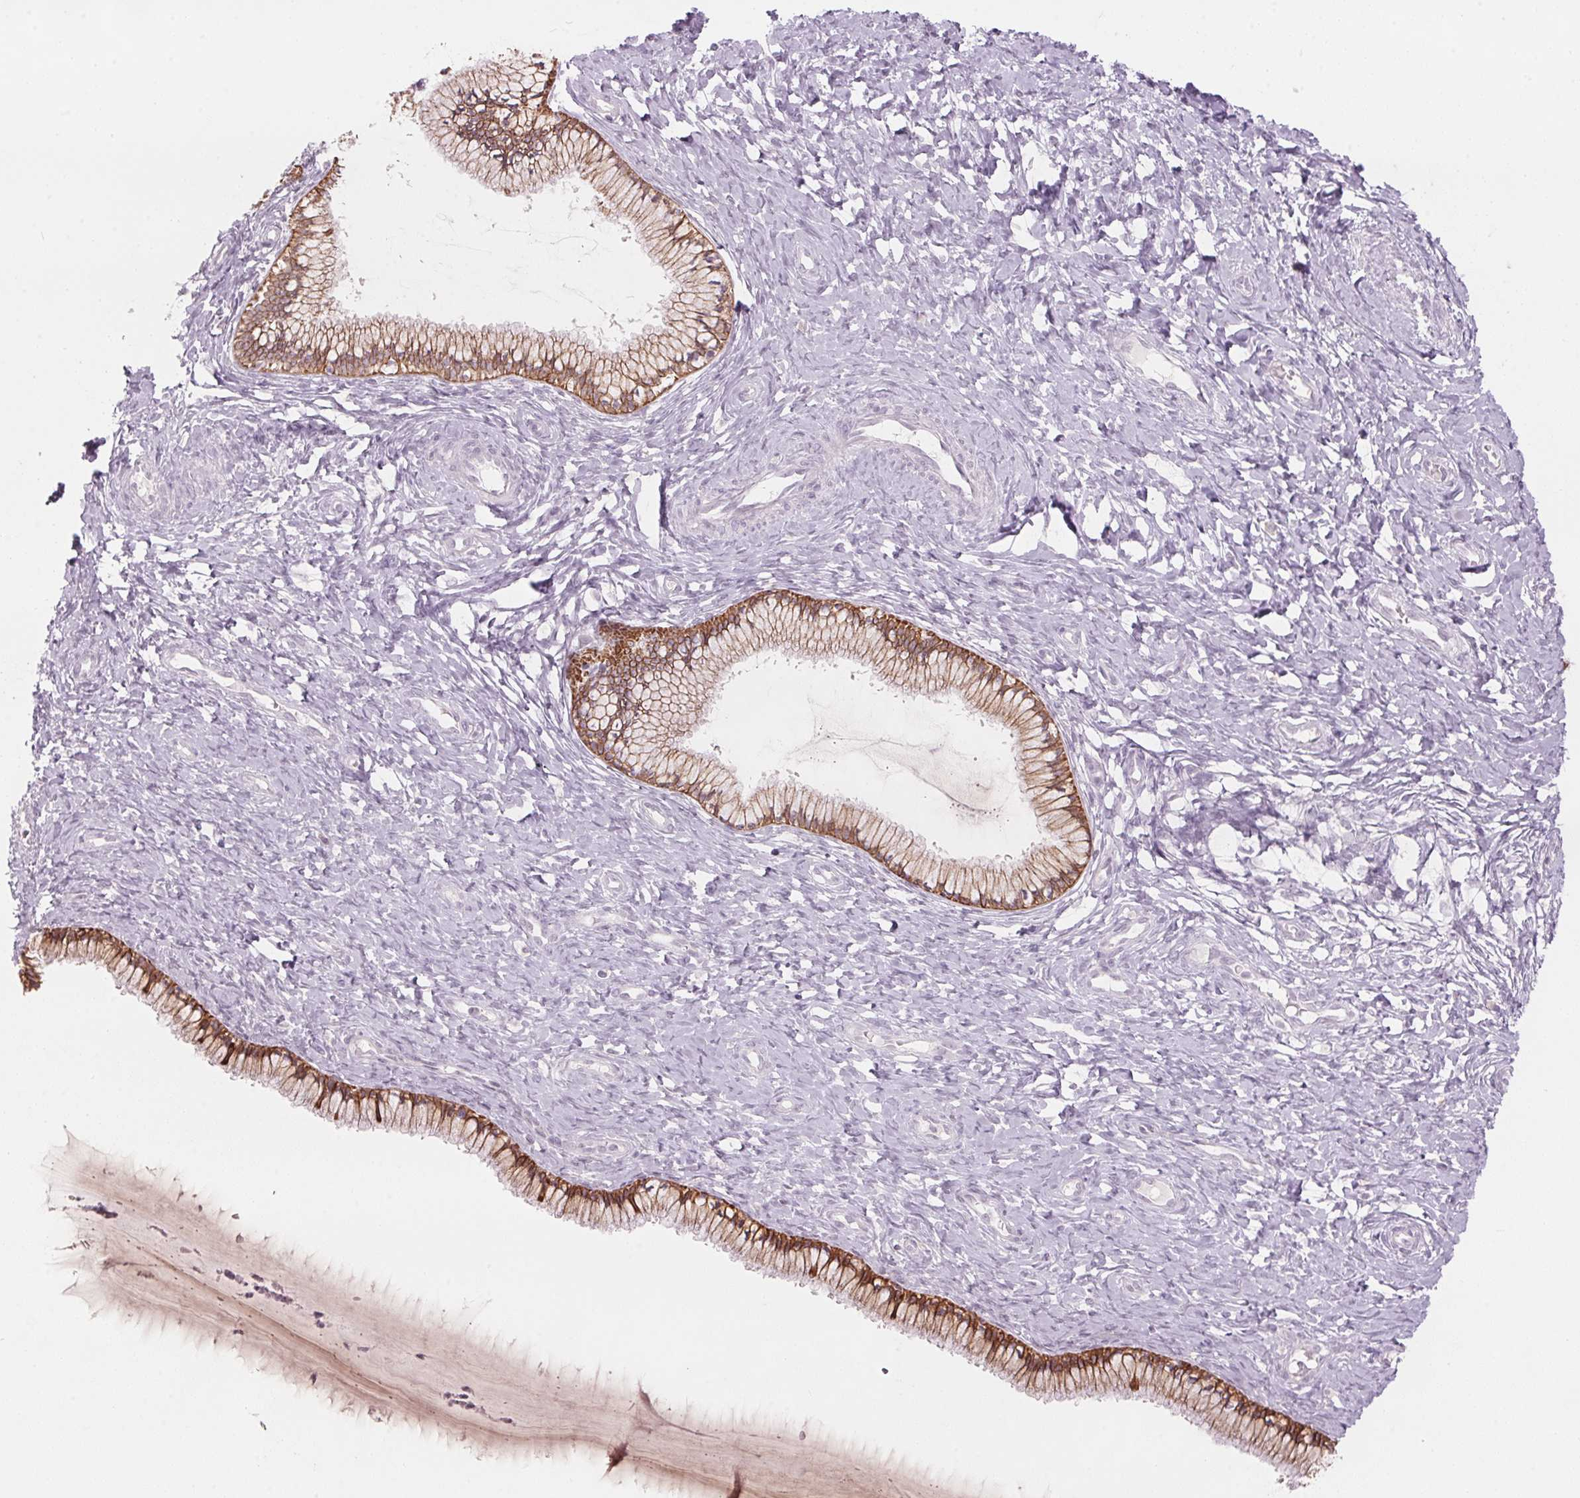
{"staining": {"intensity": "strong", "quantity": ">75%", "location": "cytoplasmic/membranous"}, "tissue": "cervix", "cell_type": "Glandular cells", "image_type": "normal", "snomed": [{"axis": "morphology", "description": "Normal tissue, NOS"}, {"axis": "topography", "description": "Cervix"}], "caption": "Protein analysis of unremarkable cervix displays strong cytoplasmic/membranous positivity in approximately >75% of glandular cells.", "gene": "SCTR", "patient": {"sex": "female", "age": 37}}